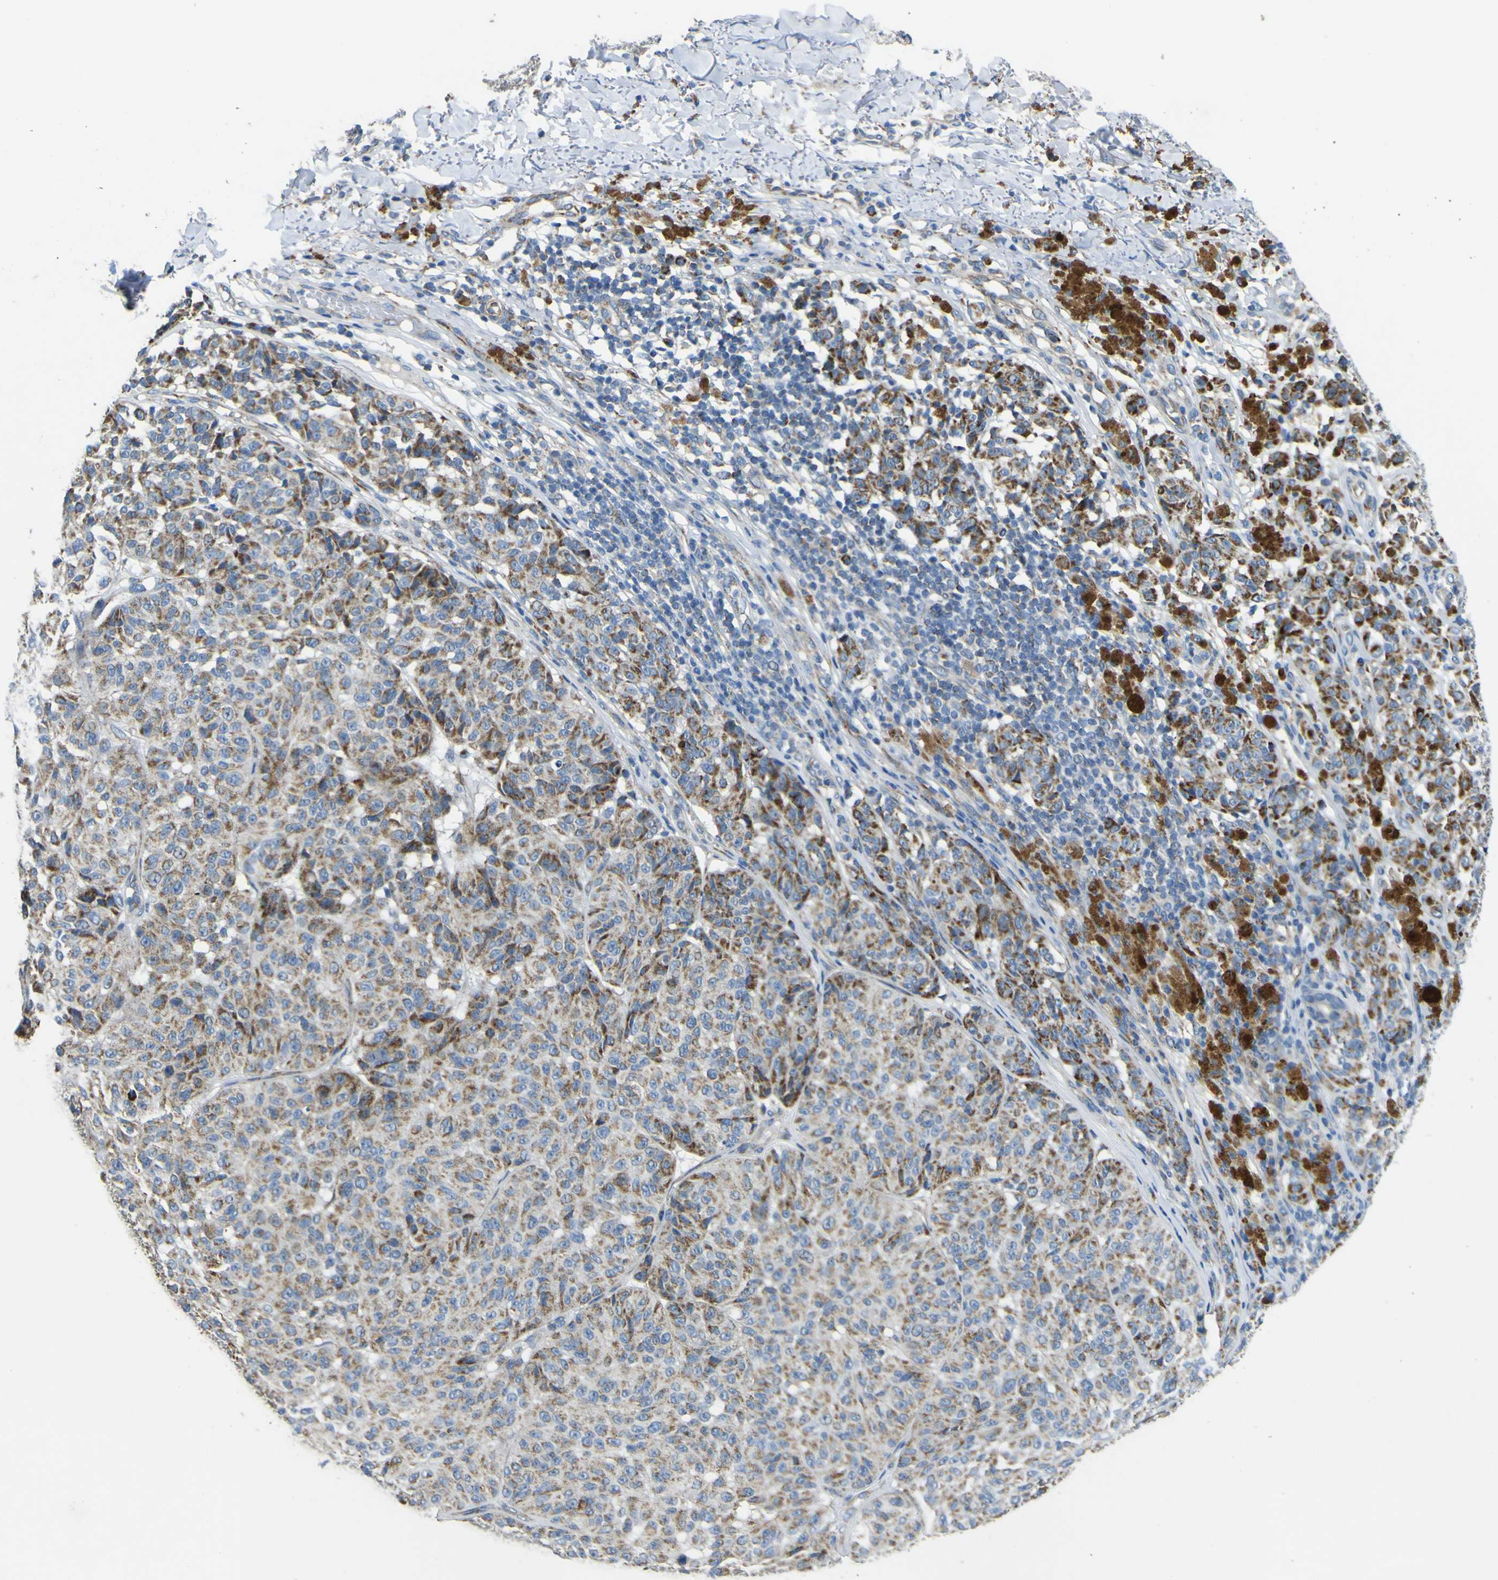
{"staining": {"intensity": "moderate", "quantity": ">75%", "location": "cytoplasmic/membranous"}, "tissue": "melanoma", "cell_type": "Tumor cells", "image_type": "cancer", "snomed": [{"axis": "morphology", "description": "Malignant melanoma, NOS"}, {"axis": "topography", "description": "Skin"}], "caption": "IHC (DAB) staining of human melanoma demonstrates moderate cytoplasmic/membranous protein positivity in about >75% of tumor cells. (Stains: DAB (3,3'-diaminobenzidine) in brown, nuclei in blue, Microscopy: brightfield microscopy at high magnification).", "gene": "ALDH18A1", "patient": {"sex": "female", "age": 46}}